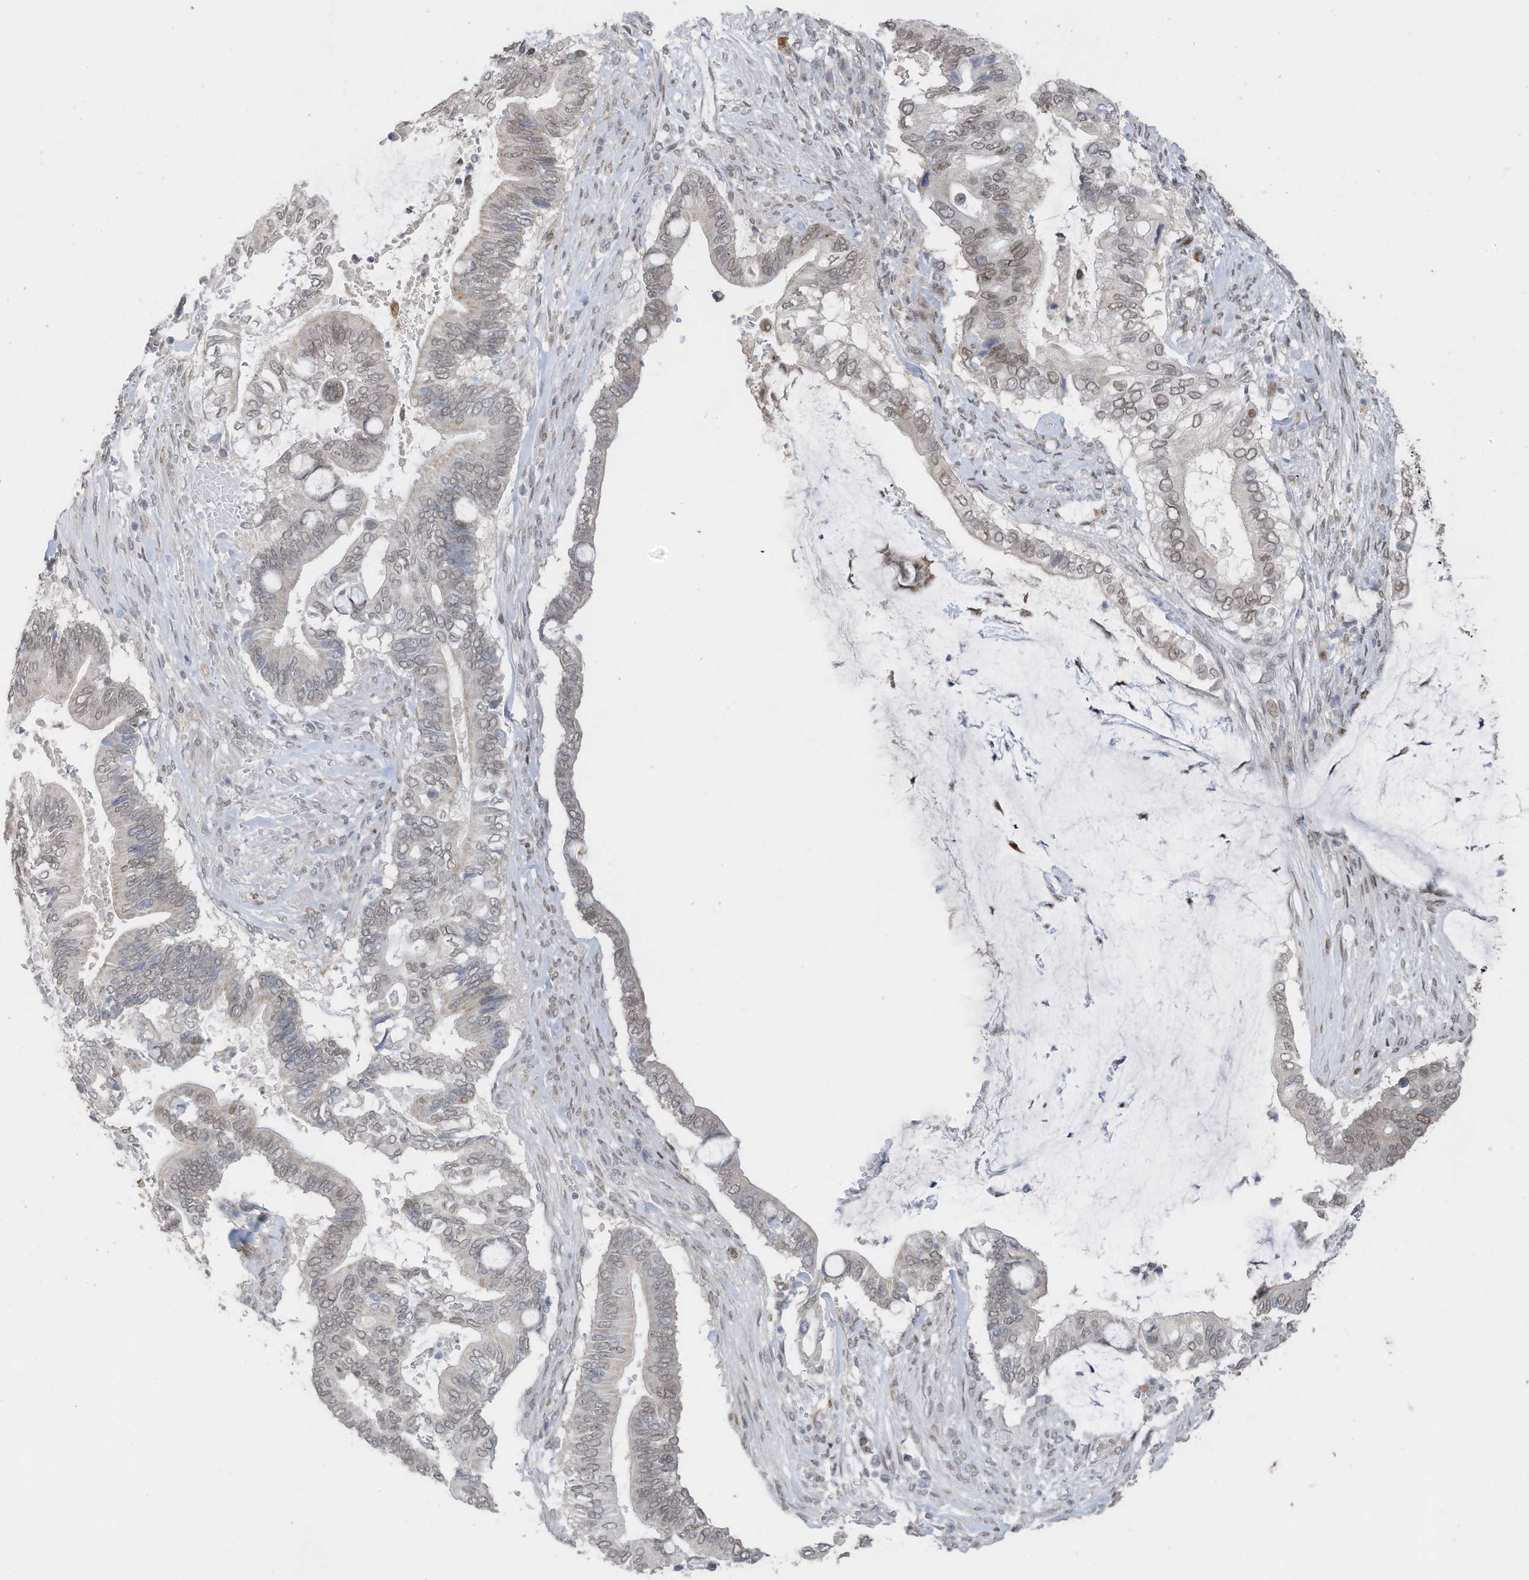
{"staining": {"intensity": "weak", "quantity": "25%-75%", "location": "nuclear"}, "tissue": "pancreatic cancer", "cell_type": "Tumor cells", "image_type": "cancer", "snomed": [{"axis": "morphology", "description": "Adenocarcinoma, NOS"}, {"axis": "topography", "description": "Pancreas"}], "caption": "Pancreatic cancer (adenocarcinoma) tissue exhibits weak nuclear staining in about 25%-75% of tumor cells (DAB IHC with brightfield microscopy, high magnification).", "gene": "RABL3", "patient": {"sex": "male", "age": 68}}